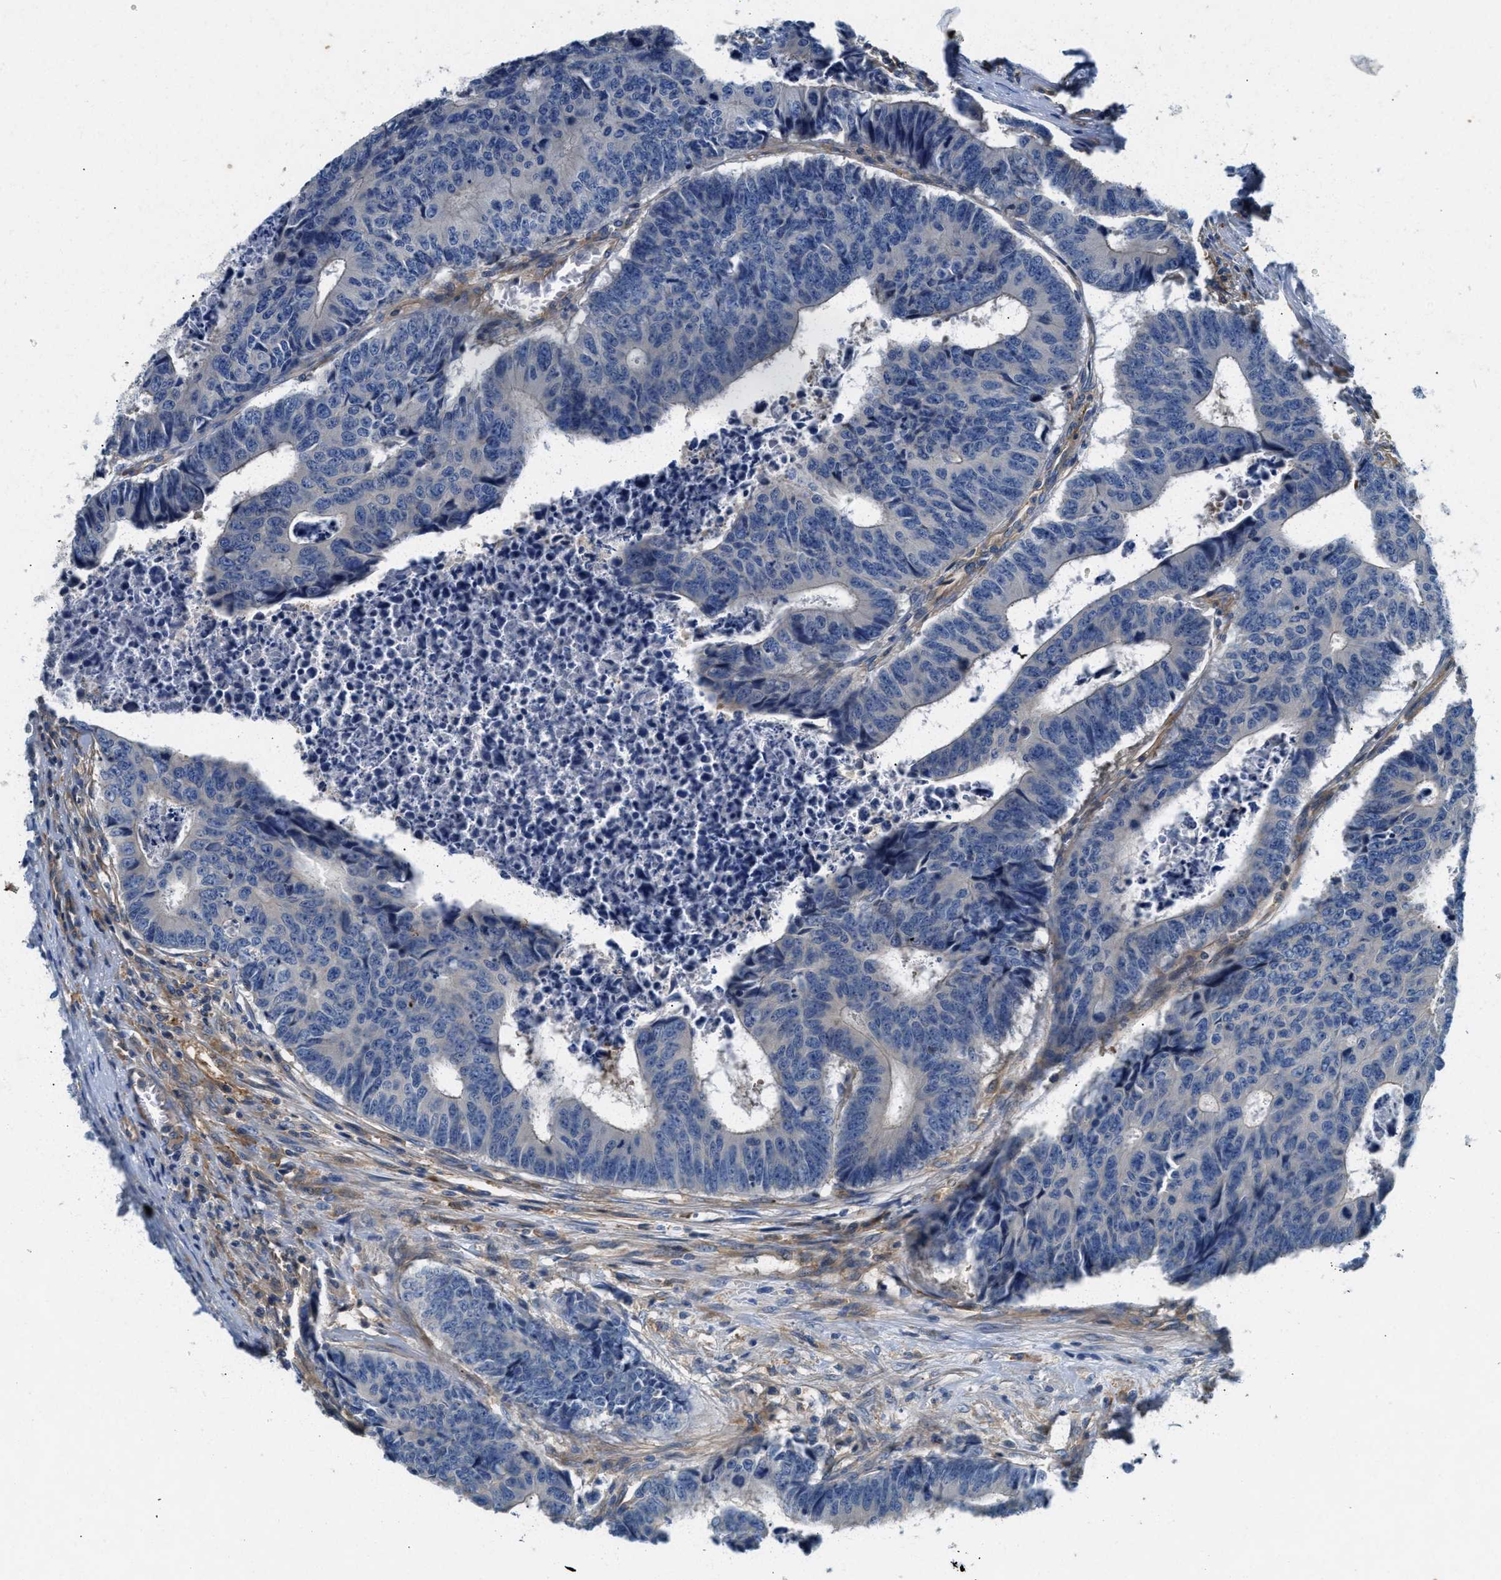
{"staining": {"intensity": "negative", "quantity": "none", "location": "none"}, "tissue": "colorectal cancer", "cell_type": "Tumor cells", "image_type": "cancer", "snomed": [{"axis": "morphology", "description": "Adenocarcinoma, NOS"}, {"axis": "topography", "description": "Rectum"}], "caption": "An IHC image of colorectal cancer is shown. There is no staining in tumor cells of colorectal cancer.", "gene": "NSUN7", "patient": {"sex": "male", "age": 84}}